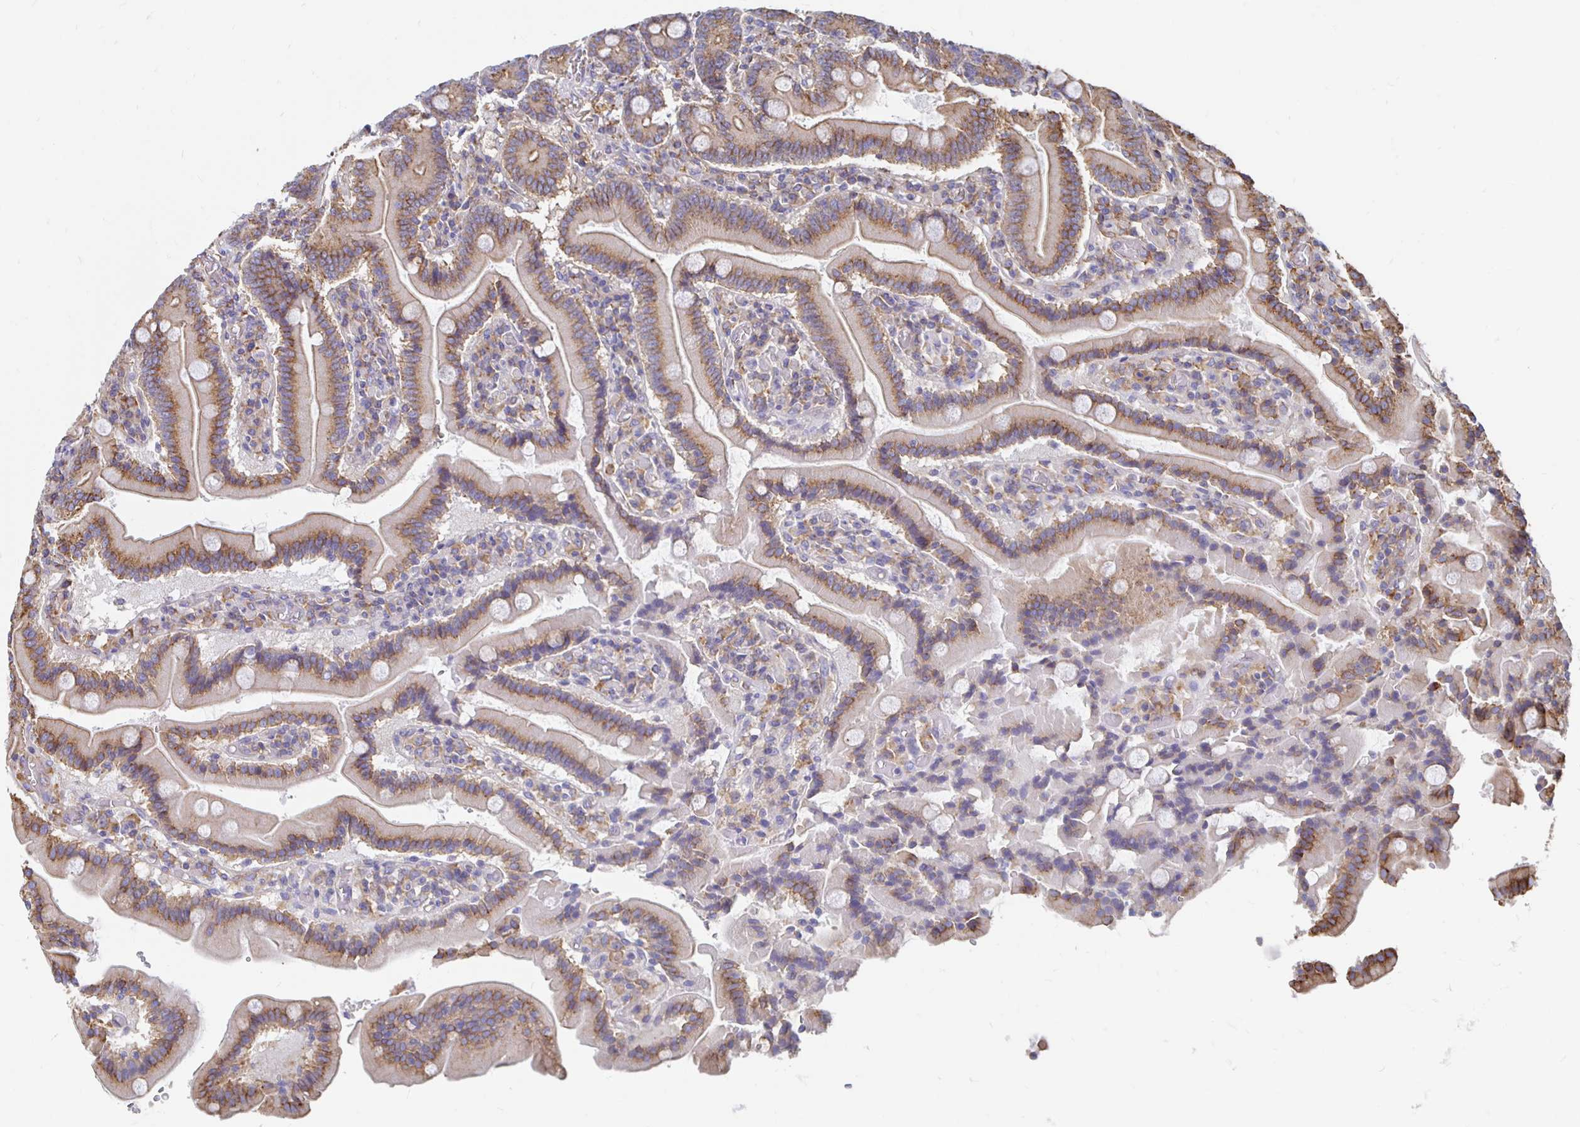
{"staining": {"intensity": "moderate", "quantity": ">75%", "location": "cytoplasmic/membranous"}, "tissue": "duodenum", "cell_type": "Glandular cells", "image_type": "normal", "snomed": [{"axis": "morphology", "description": "Normal tissue, NOS"}, {"axis": "topography", "description": "Duodenum"}], "caption": "This micrograph shows IHC staining of unremarkable duodenum, with medium moderate cytoplasmic/membranous positivity in about >75% of glandular cells.", "gene": "CLTC", "patient": {"sex": "female", "age": 62}}